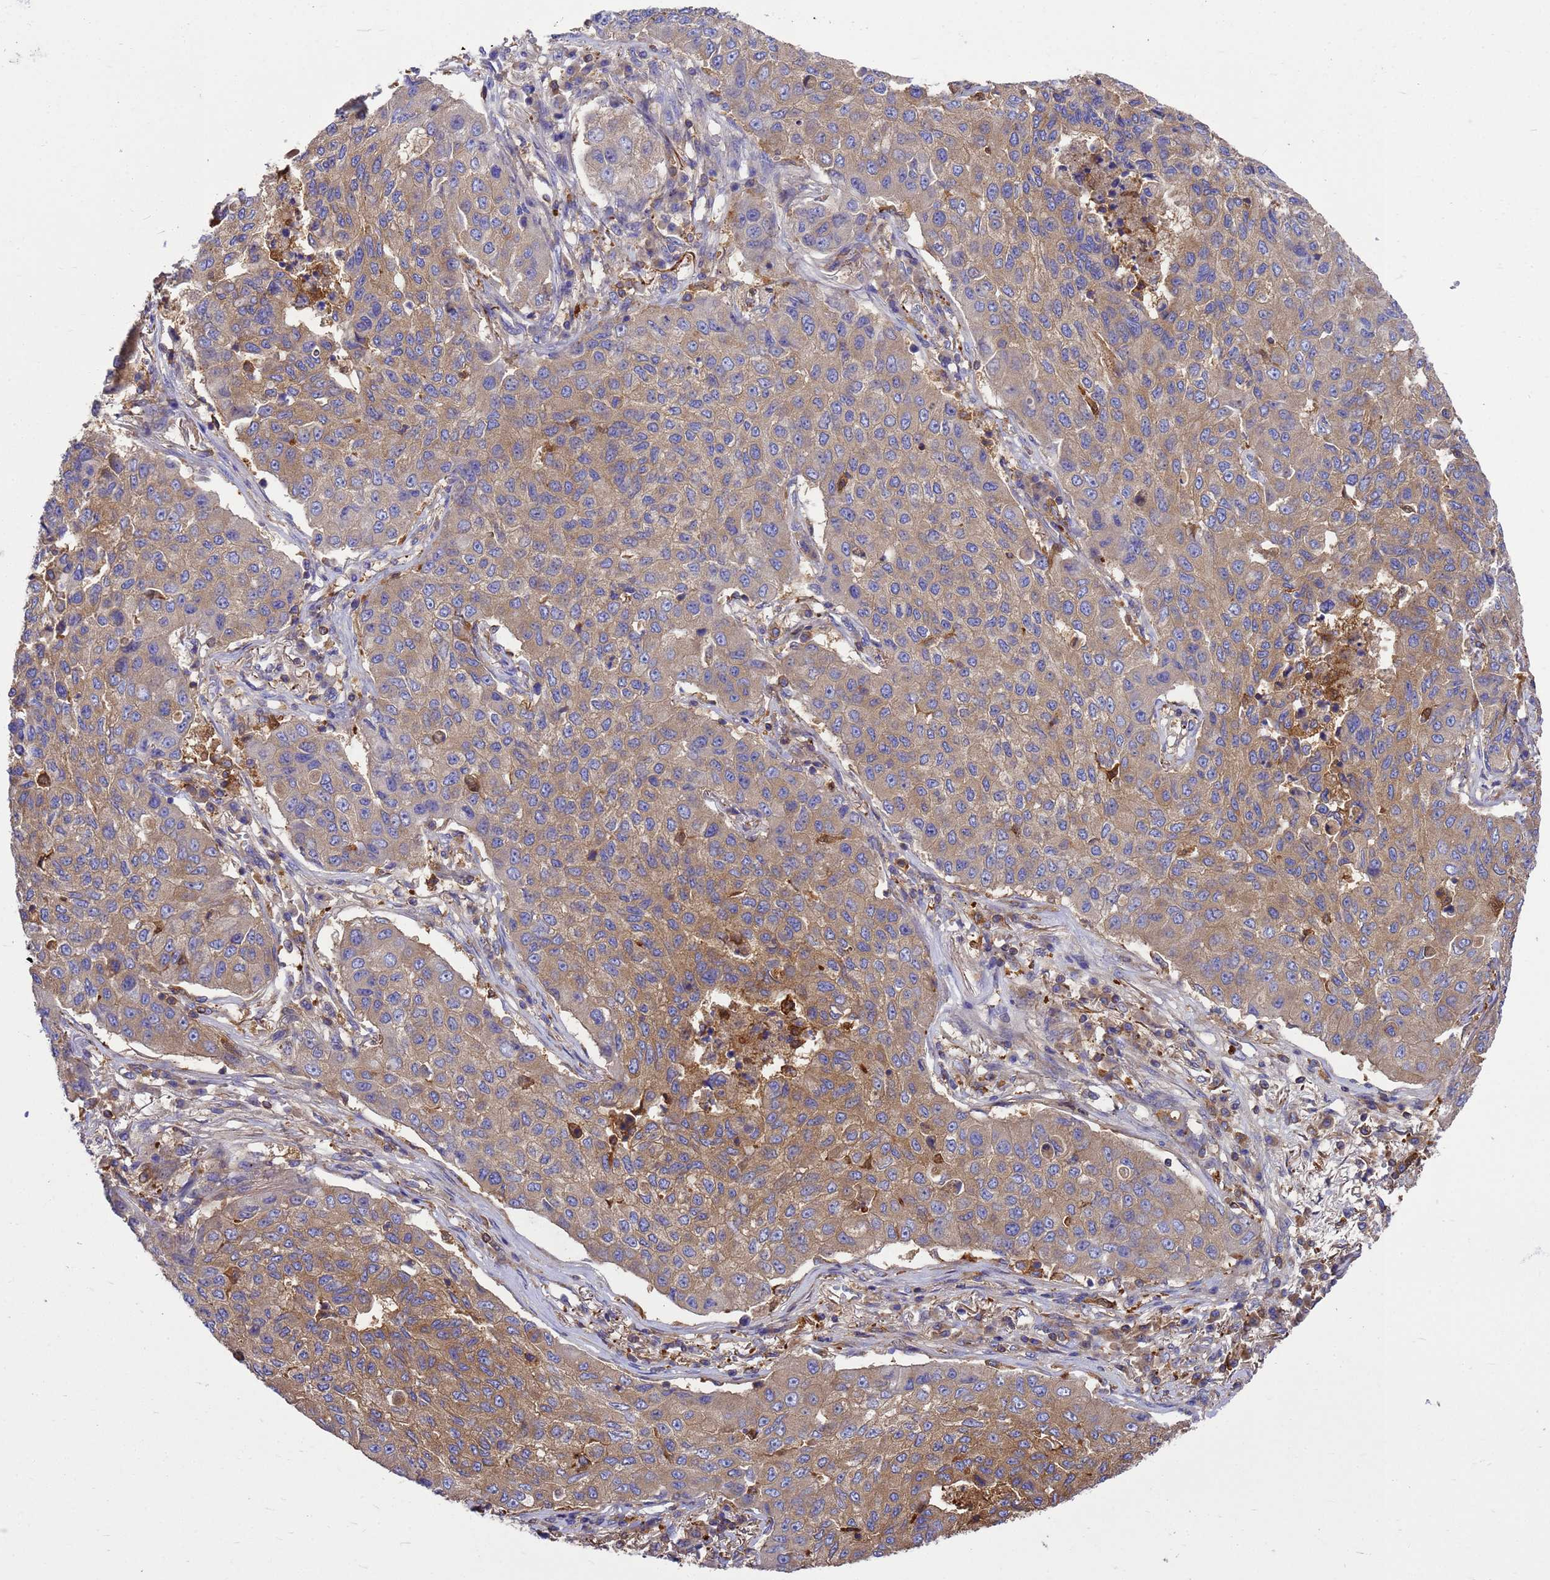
{"staining": {"intensity": "moderate", "quantity": "25%-75%", "location": "cytoplasmic/membranous"}, "tissue": "lung cancer", "cell_type": "Tumor cells", "image_type": "cancer", "snomed": [{"axis": "morphology", "description": "Squamous cell carcinoma, NOS"}, {"axis": "topography", "description": "Lung"}], "caption": "A medium amount of moderate cytoplasmic/membranous staining is seen in about 25%-75% of tumor cells in lung cancer tissue.", "gene": "ZNF235", "patient": {"sex": "male", "age": 74}}